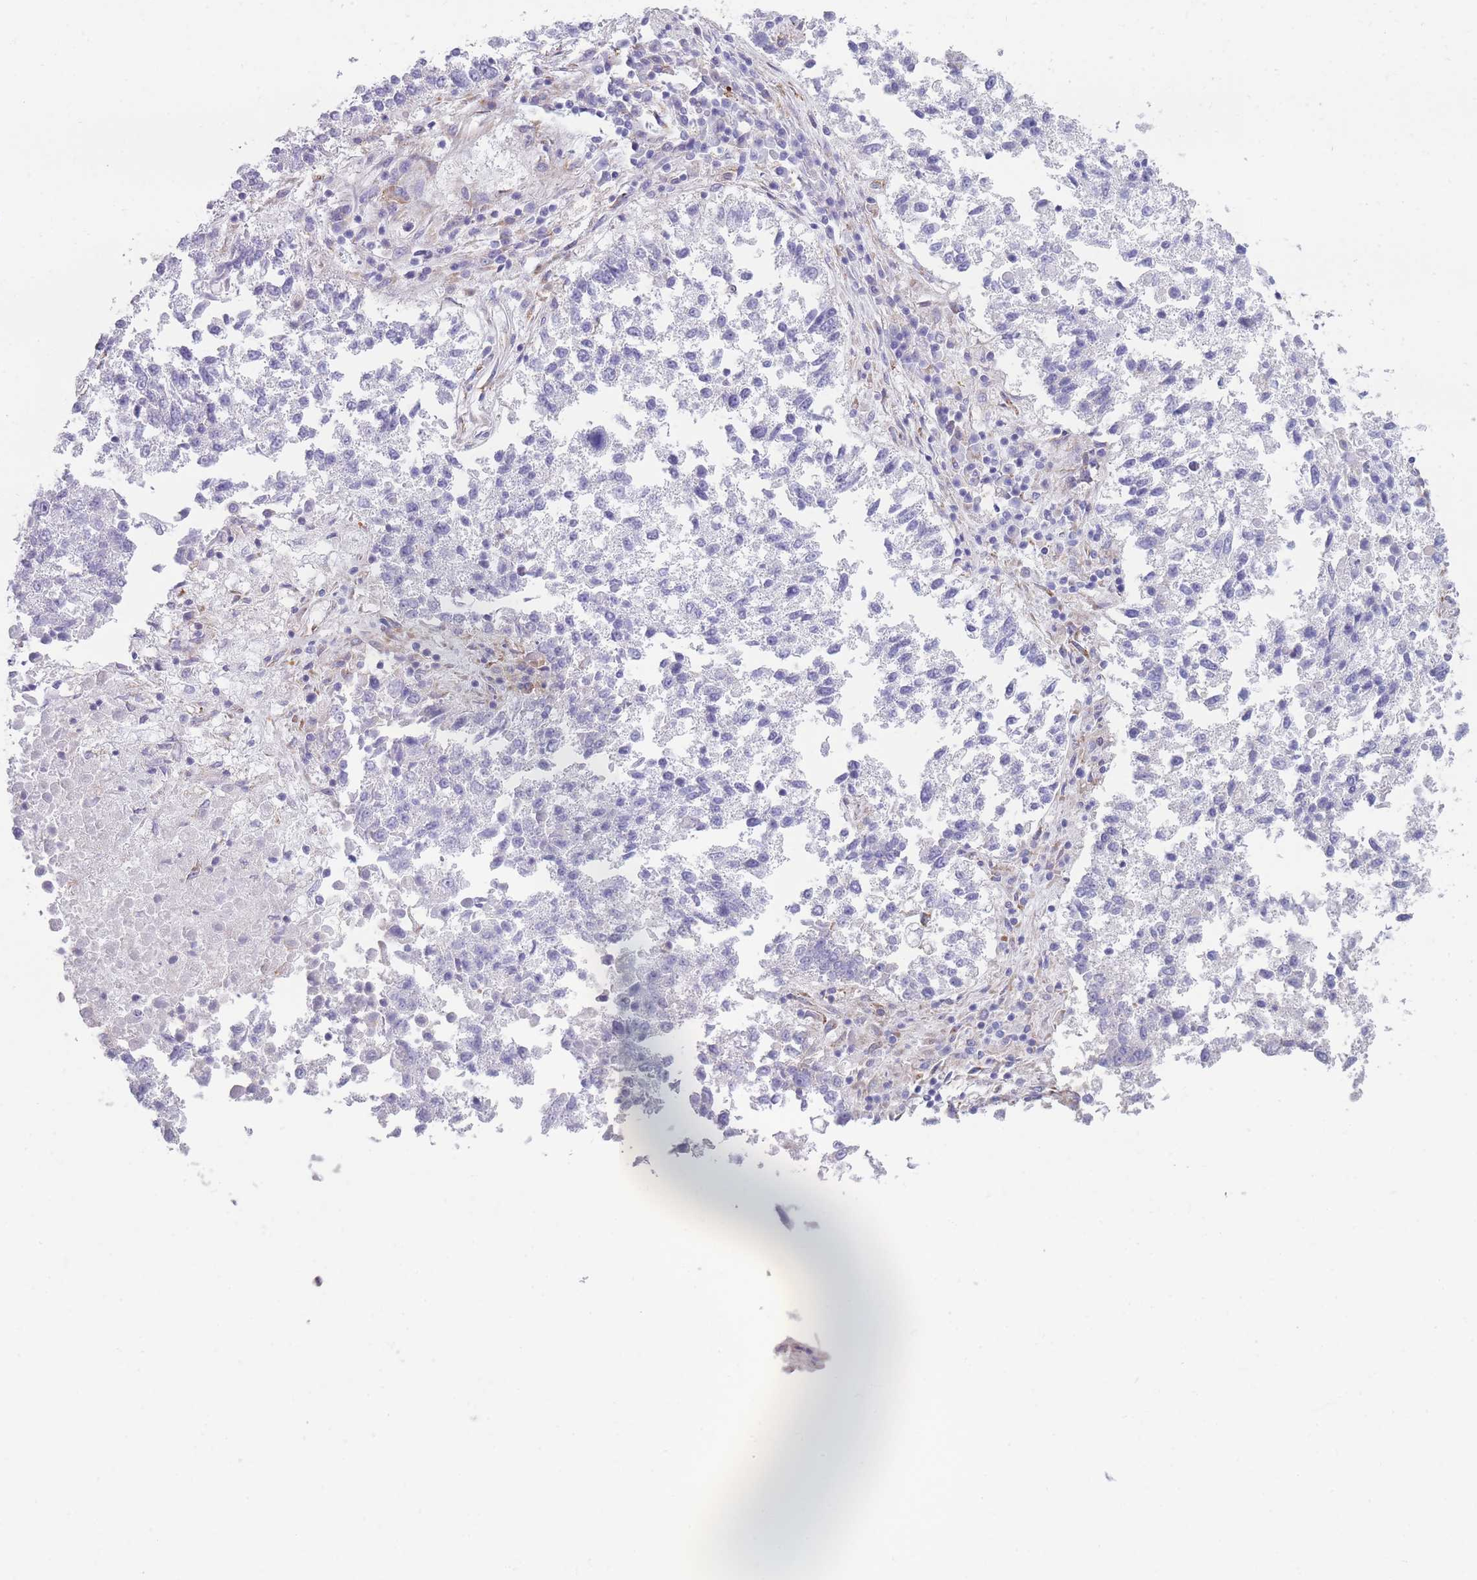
{"staining": {"intensity": "negative", "quantity": "none", "location": "none"}, "tissue": "lung cancer", "cell_type": "Tumor cells", "image_type": "cancer", "snomed": [{"axis": "morphology", "description": "Squamous cell carcinoma, NOS"}, {"axis": "topography", "description": "Lung"}], "caption": "High power microscopy histopathology image of an immunohistochemistry image of lung cancer (squamous cell carcinoma), revealing no significant expression in tumor cells.", "gene": "XKR8", "patient": {"sex": "male", "age": 73}}